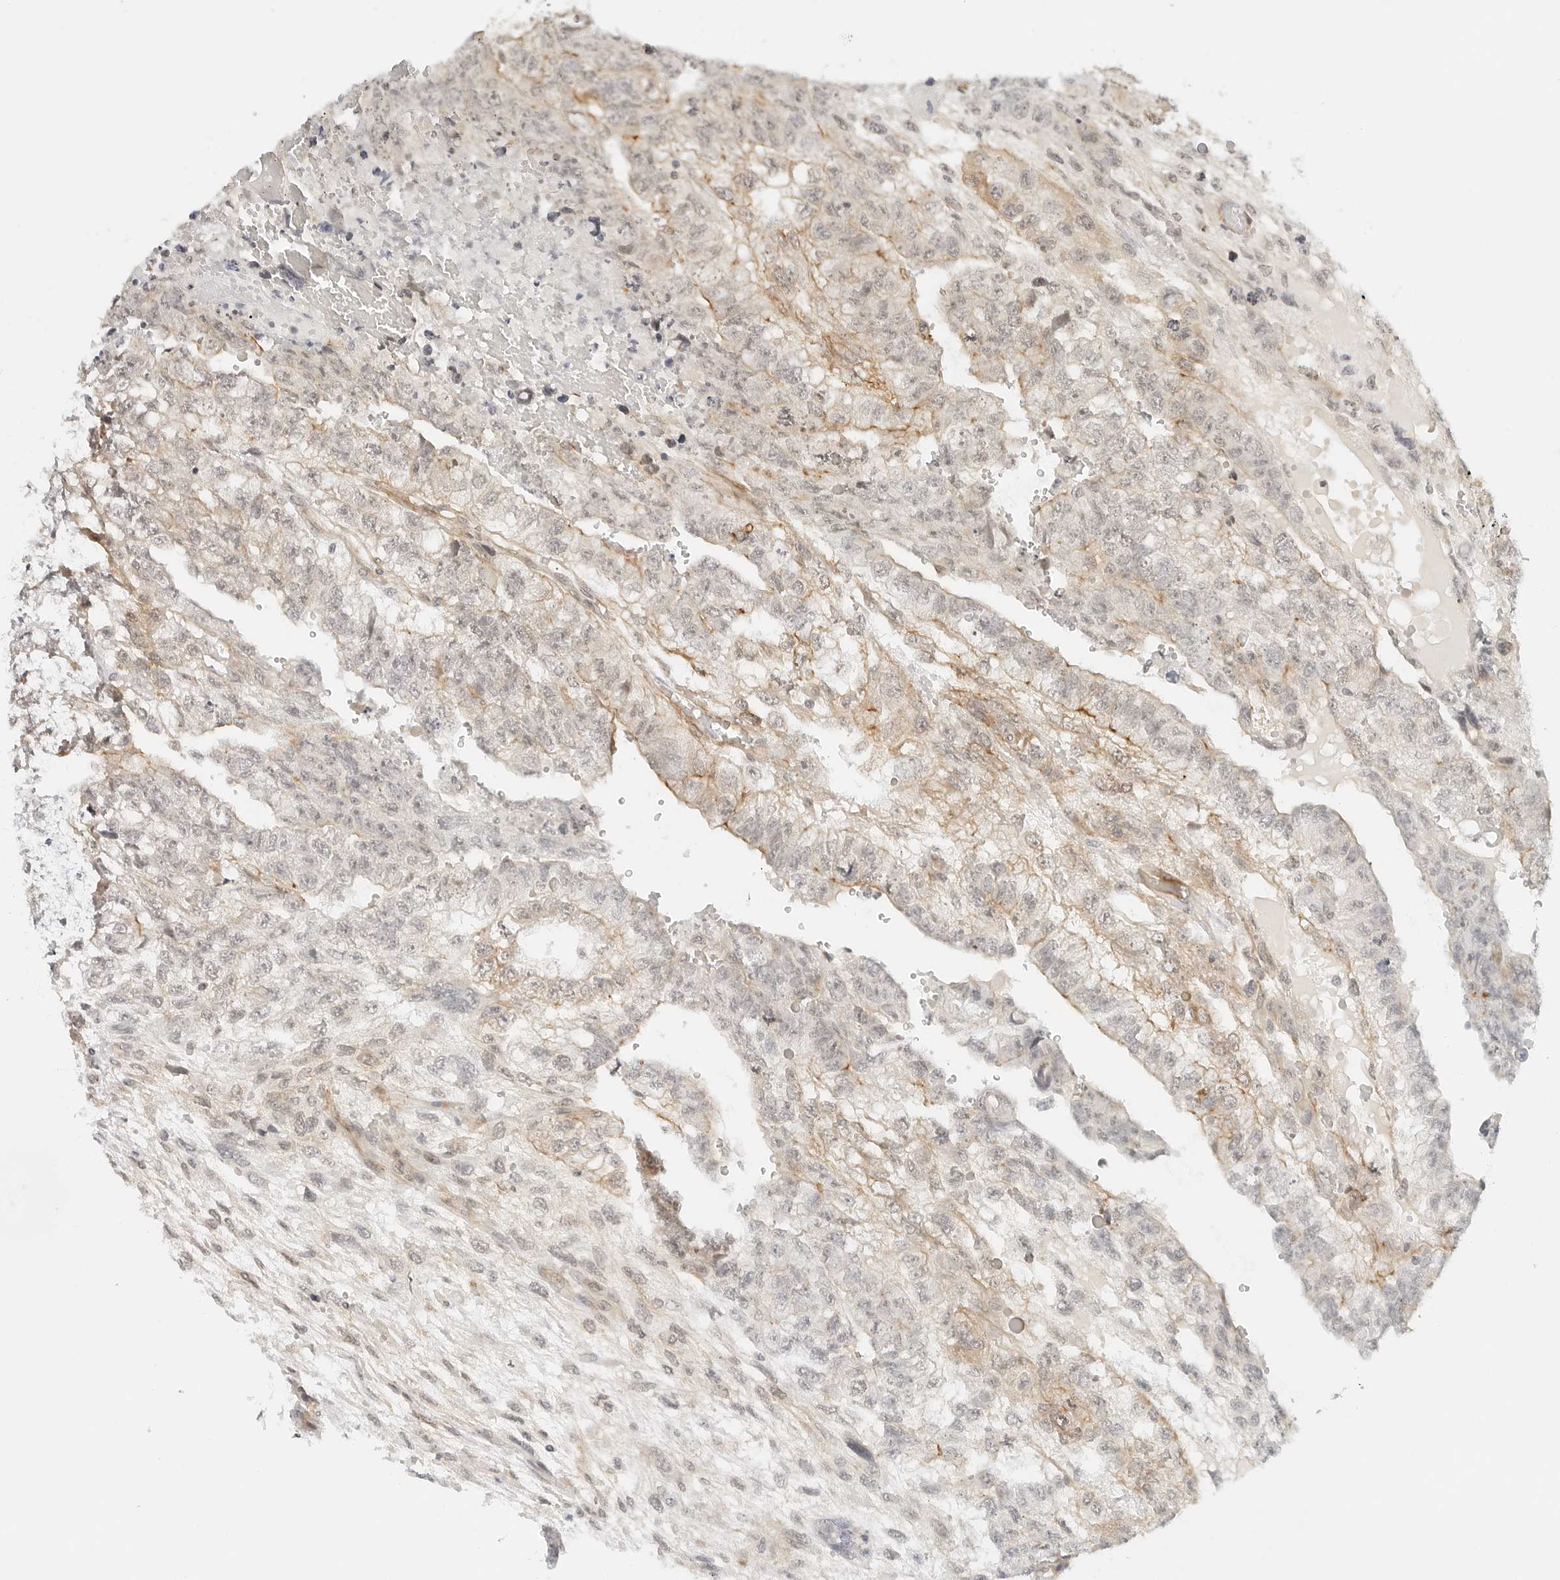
{"staining": {"intensity": "moderate", "quantity": "<25%", "location": "cytoplasmic/membranous"}, "tissue": "testis cancer", "cell_type": "Tumor cells", "image_type": "cancer", "snomed": [{"axis": "morphology", "description": "Carcinoma, Embryonal, NOS"}, {"axis": "topography", "description": "Testis"}], "caption": "High-power microscopy captured an immunohistochemistry histopathology image of testis cancer (embryonal carcinoma), revealing moderate cytoplasmic/membranous expression in approximately <25% of tumor cells.", "gene": "NEO1", "patient": {"sex": "male", "age": 36}}